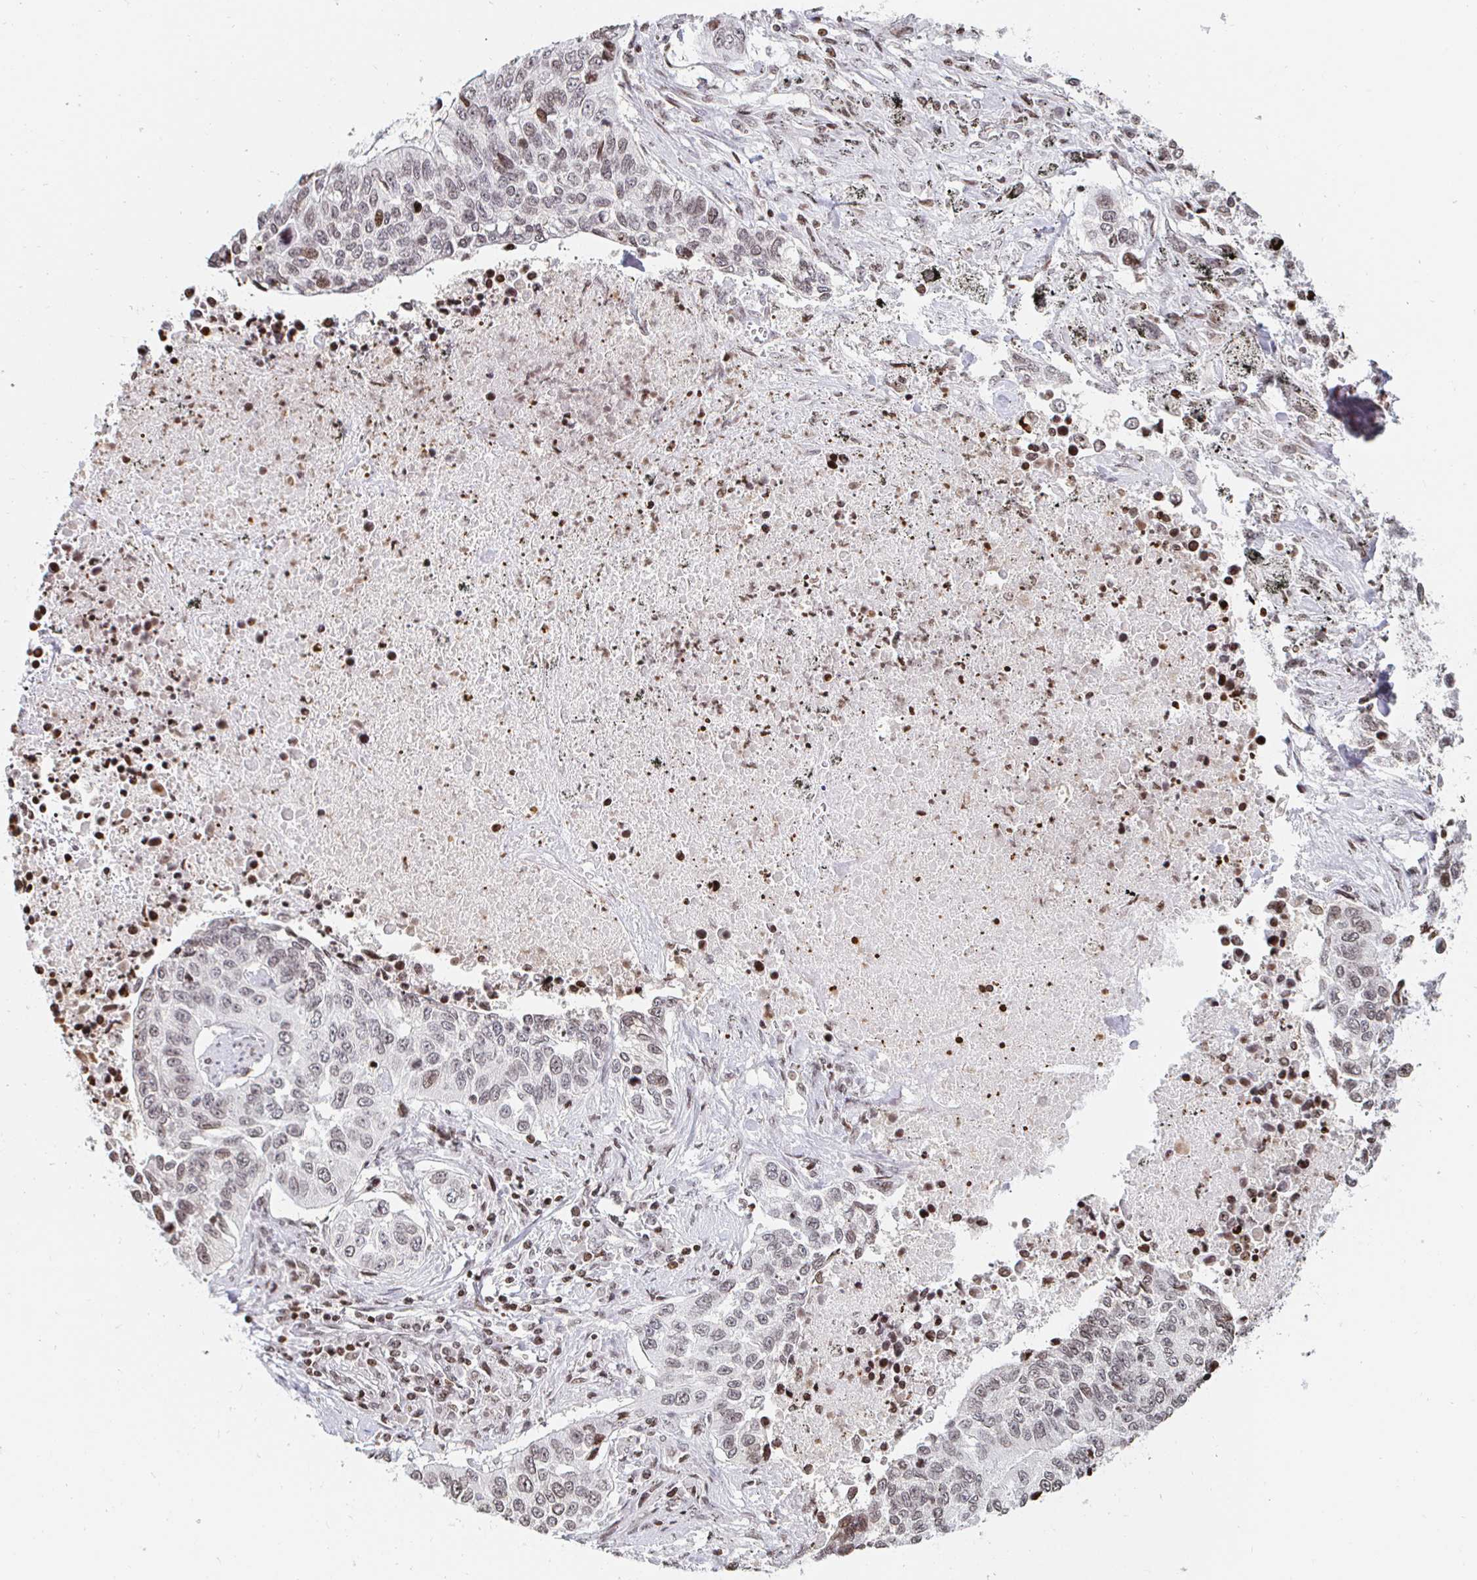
{"staining": {"intensity": "weak", "quantity": "25%-75%", "location": "nuclear"}, "tissue": "lung cancer", "cell_type": "Tumor cells", "image_type": "cancer", "snomed": [{"axis": "morphology", "description": "Squamous cell carcinoma, NOS"}, {"axis": "topography", "description": "Lung"}], "caption": "Protein staining of lung squamous cell carcinoma tissue displays weak nuclear expression in approximately 25%-75% of tumor cells.", "gene": "HOXC10", "patient": {"sex": "male", "age": 62}}